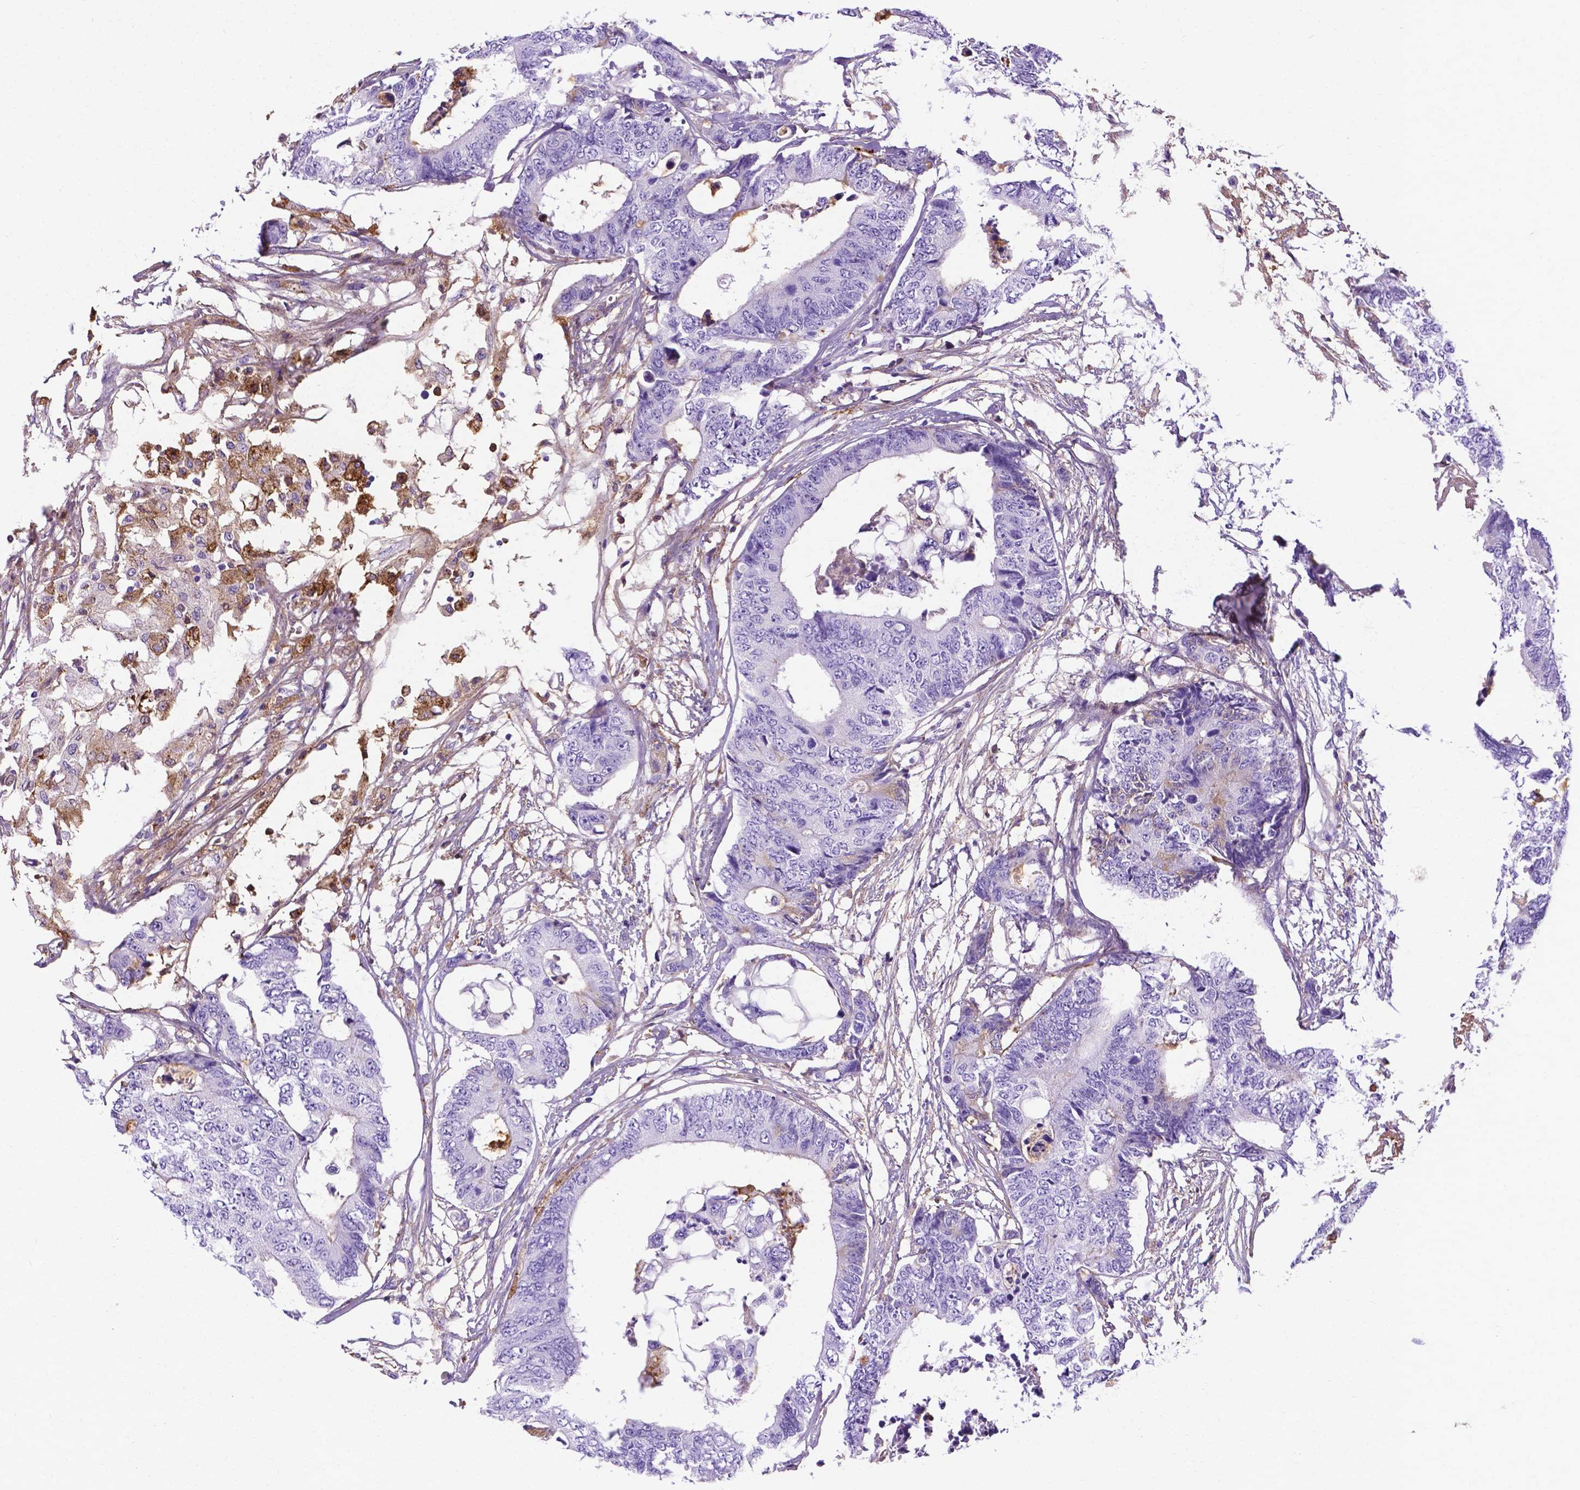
{"staining": {"intensity": "negative", "quantity": "none", "location": "none"}, "tissue": "colorectal cancer", "cell_type": "Tumor cells", "image_type": "cancer", "snomed": [{"axis": "morphology", "description": "Adenocarcinoma, NOS"}, {"axis": "topography", "description": "Colon"}], "caption": "The immunohistochemistry (IHC) photomicrograph has no significant positivity in tumor cells of colorectal adenocarcinoma tissue. The staining is performed using DAB (3,3'-diaminobenzidine) brown chromogen with nuclei counter-stained in using hematoxylin.", "gene": "APOE", "patient": {"sex": "female", "age": 48}}